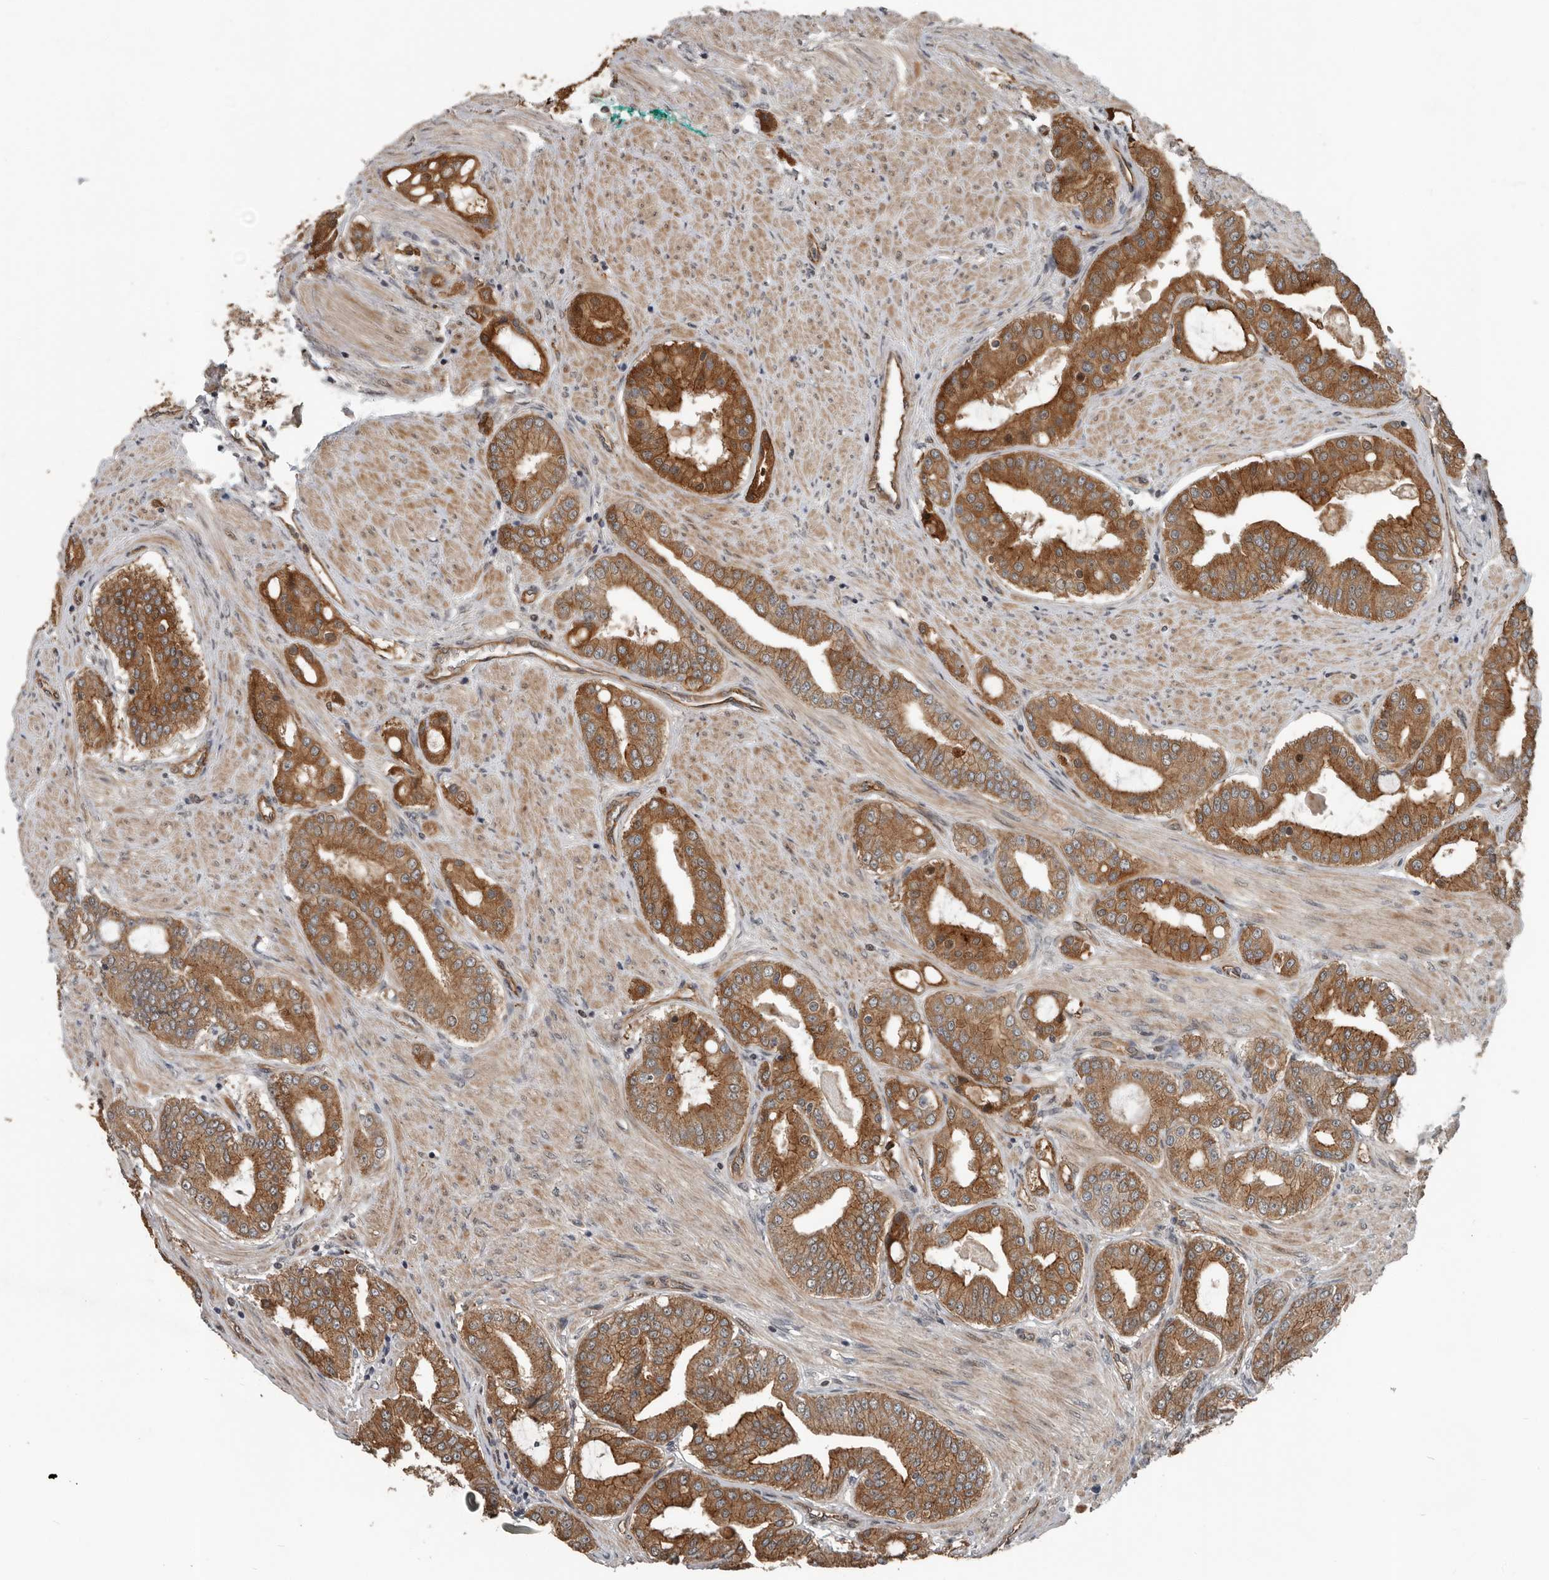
{"staining": {"intensity": "moderate", "quantity": ">75%", "location": "cytoplasmic/membranous"}, "tissue": "prostate cancer", "cell_type": "Tumor cells", "image_type": "cancer", "snomed": [{"axis": "morphology", "description": "Adenocarcinoma, High grade"}, {"axis": "topography", "description": "Prostate"}], "caption": "A micrograph of prostate cancer stained for a protein exhibits moderate cytoplasmic/membranous brown staining in tumor cells.", "gene": "YOD1", "patient": {"sex": "male", "age": 60}}